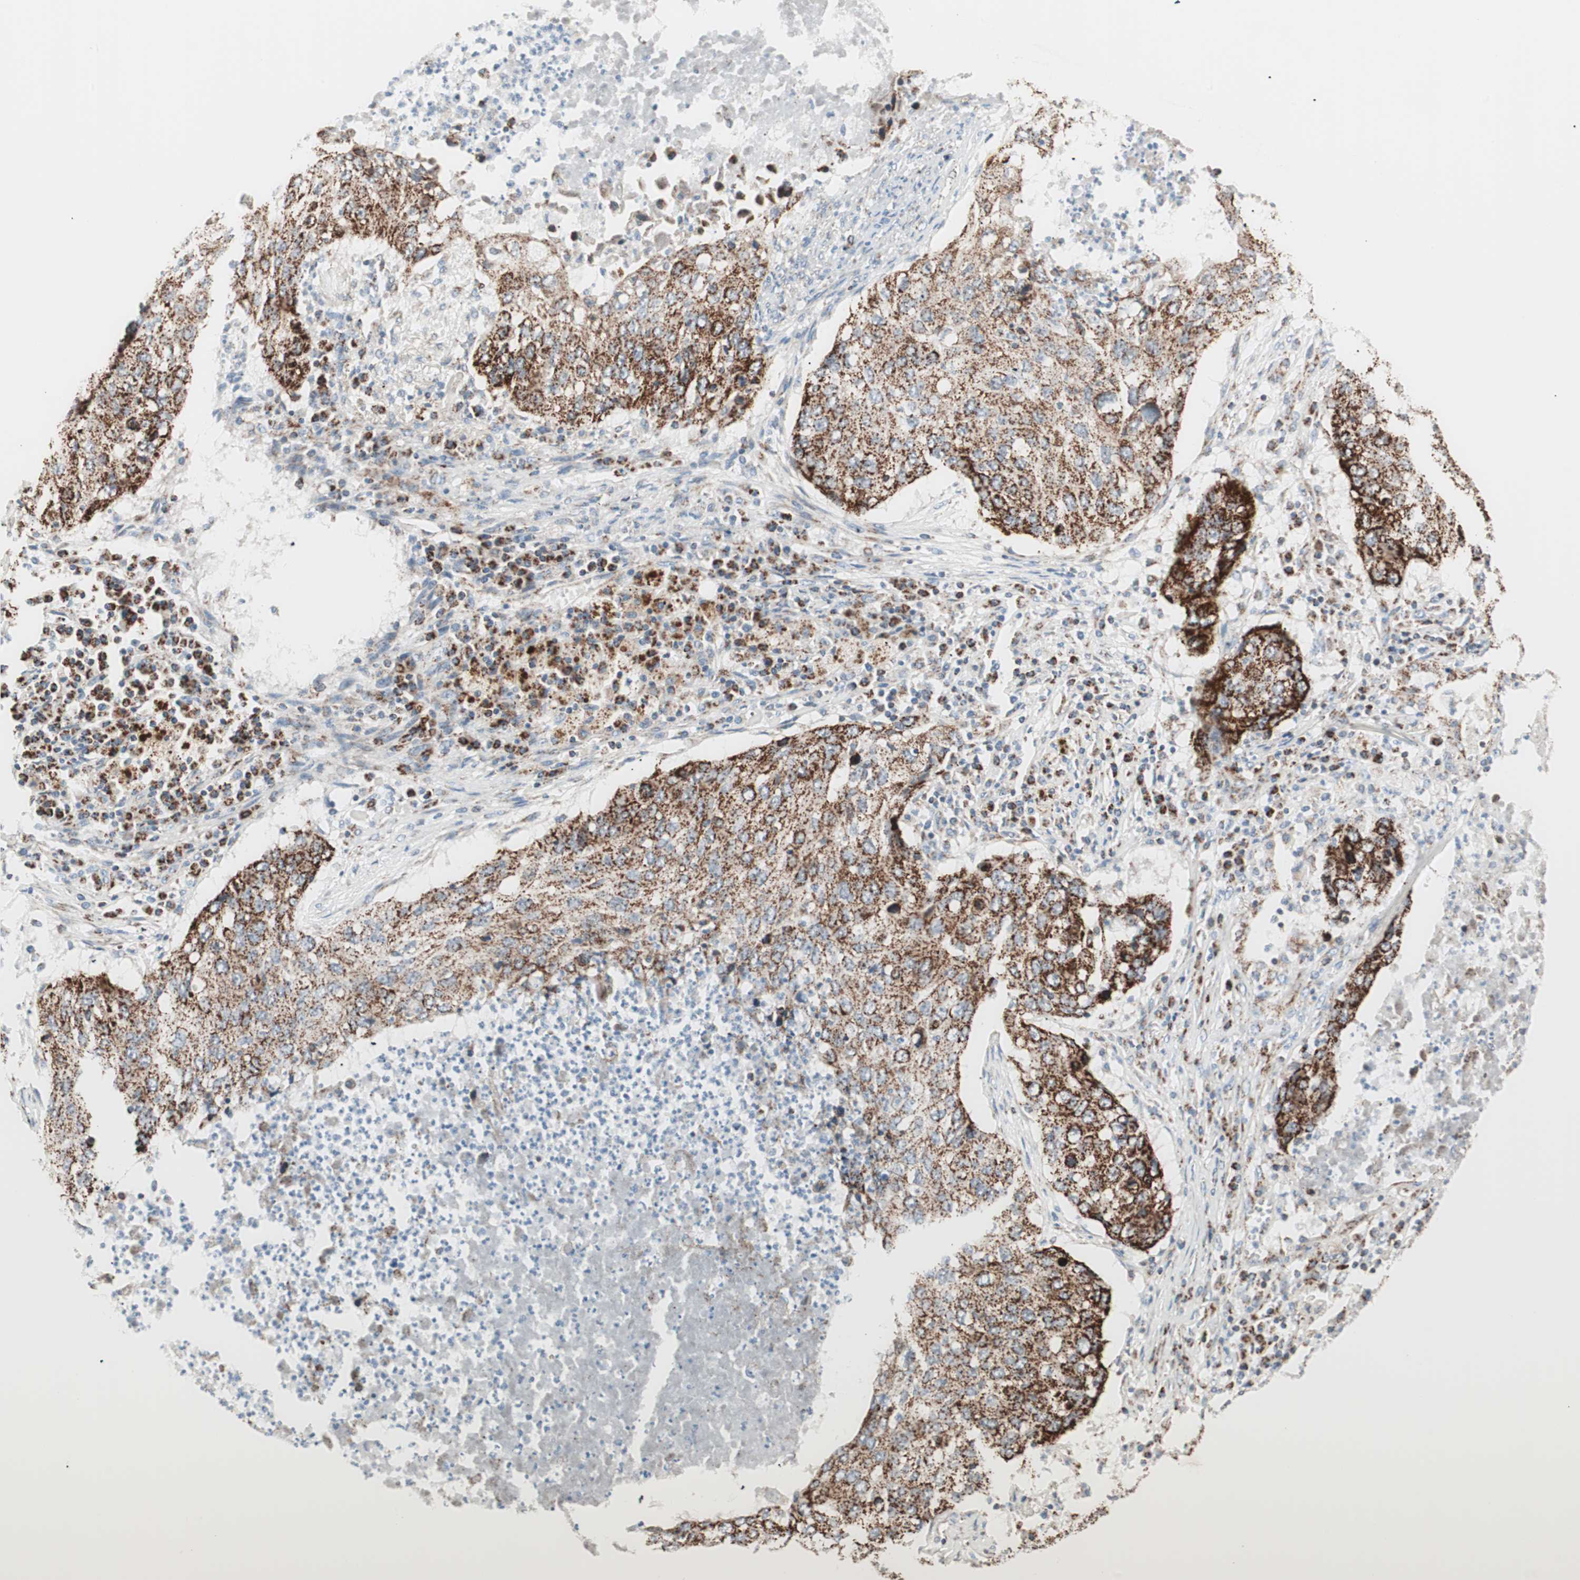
{"staining": {"intensity": "strong", "quantity": ">75%", "location": "cytoplasmic/membranous"}, "tissue": "lung cancer", "cell_type": "Tumor cells", "image_type": "cancer", "snomed": [{"axis": "morphology", "description": "Squamous cell carcinoma, NOS"}, {"axis": "topography", "description": "Lung"}], "caption": "Tumor cells show high levels of strong cytoplasmic/membranous expression in about >75% of cells in human lung squamous cell carcinoma.", "gene": "TOMM20", "patient": {"sex": "female", "age": 63}}